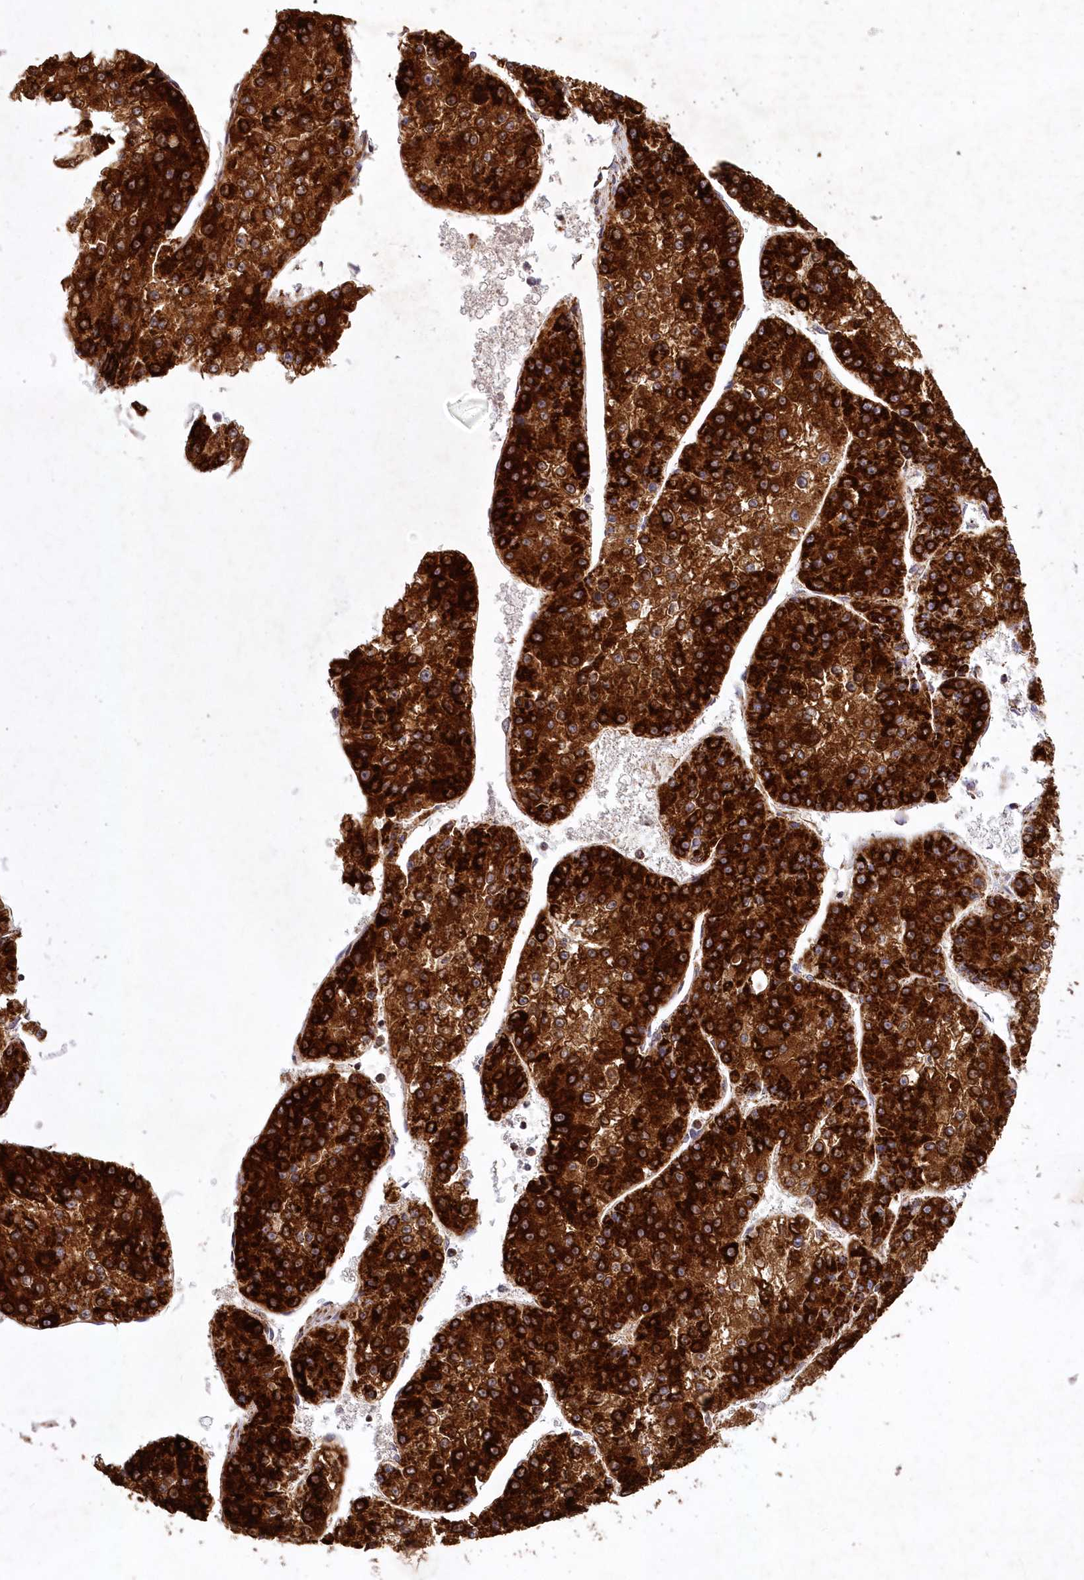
{"staining": {"intensity": "strong", "quantity": ">75%", "location": "cytoplasmic/membranous"}, "tissue": "liver cancer", "cell_type": "Tumor cells", "image_type": "cancer", "snomed": [{"axis": "morphology", "description": "Carcinoma, Hepatocellular, NOS"}, {"axis": "topography", "description": "Liver"}], "caption": "Liver cancer stained with DAB immunohistochemistry (IHC) displays high levels of strong cytoplasmic/membranous staining in approximately >75% of tumor cells.", "gene": "ASNSD1", "patient": {"sex": "female", "age": 73}}